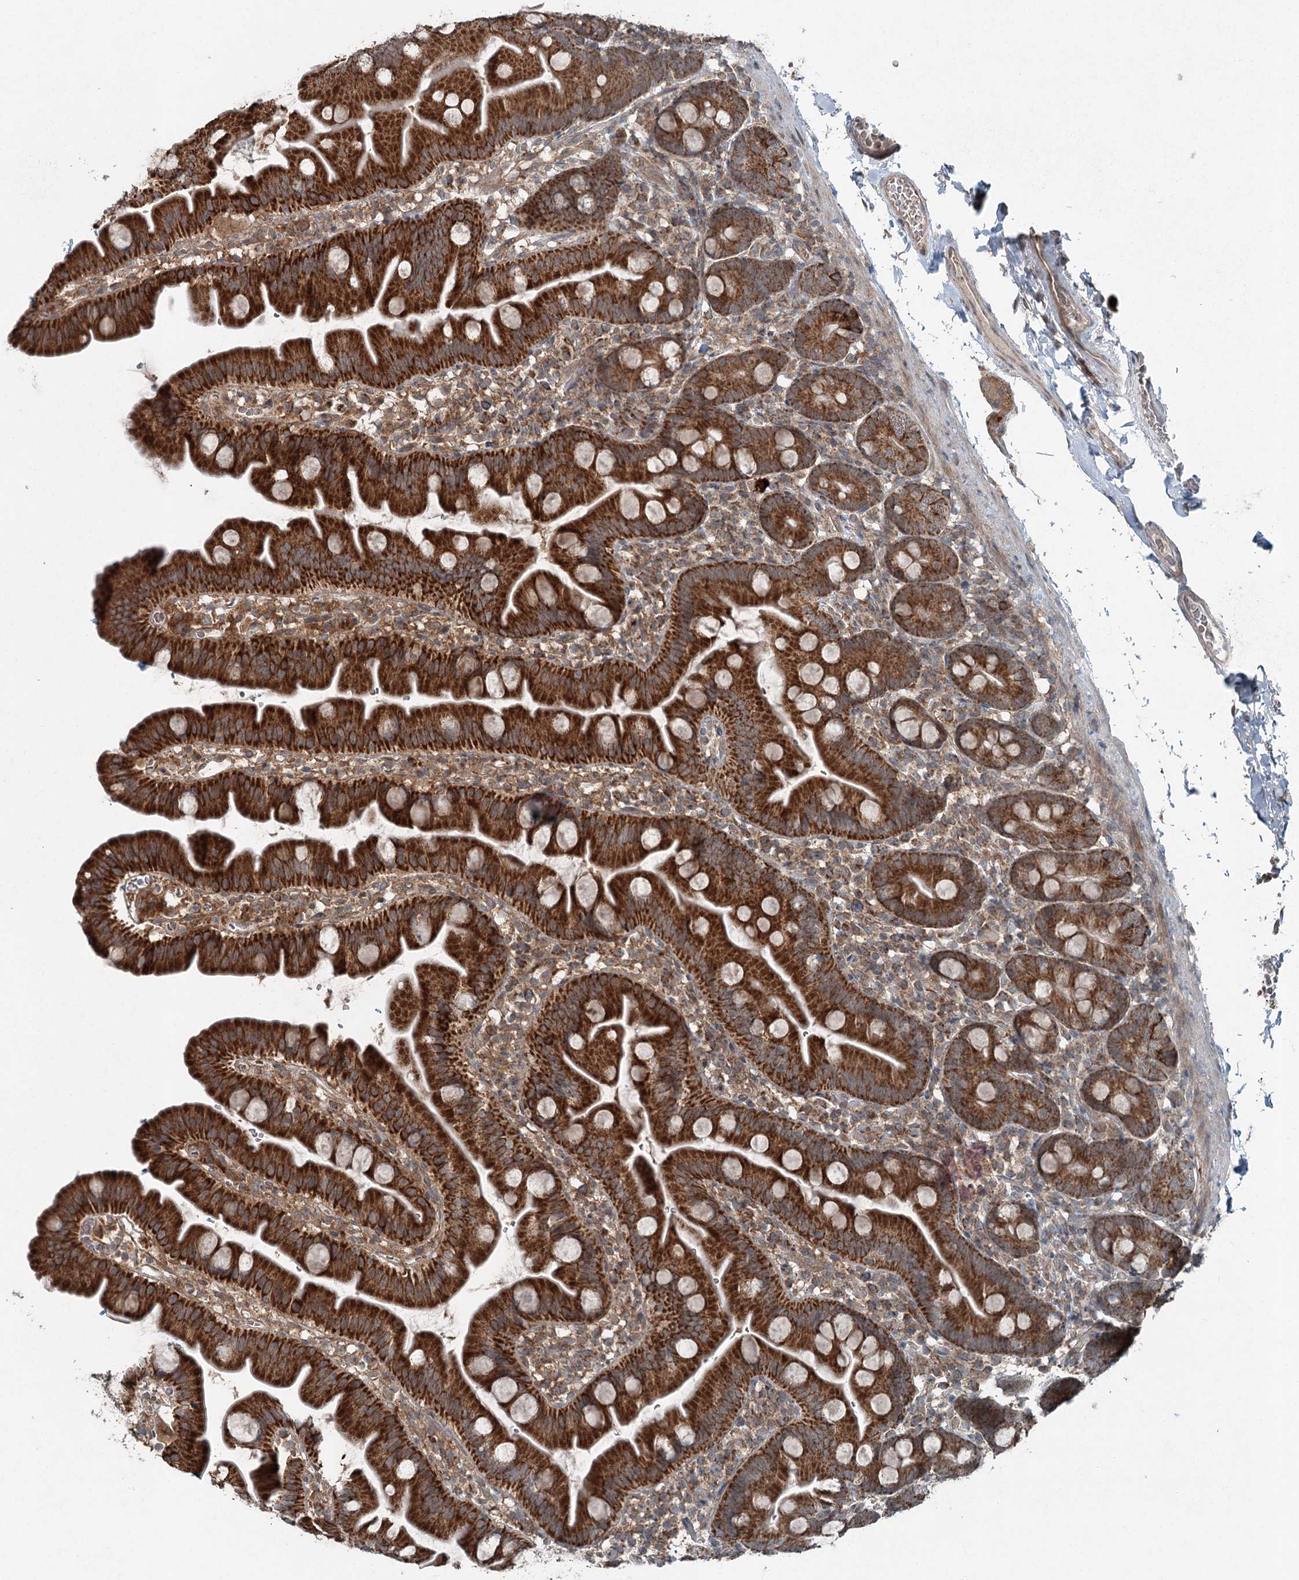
{"staining": {"intensity": "strong", "quantity": ">75%", "location": "cytoplasmic/membranous"}, "tissue": "small intestine", "cell_type": "Glandular cells", "image_type": "normal", "snomed": [{"axis": "morphology", "description": "Normal tissue, NOS"}, {"axis": "topography", "description": "Small intestine"}], "caption": "A micrograph showing strong cytoplasmic/membranous positivity in about >75% of glandular cells in benign small intestine, as visualized by brown immunohistochemical staining.", "gene": "SKIC3", "patient": {"sex": "female", "age": 68}}